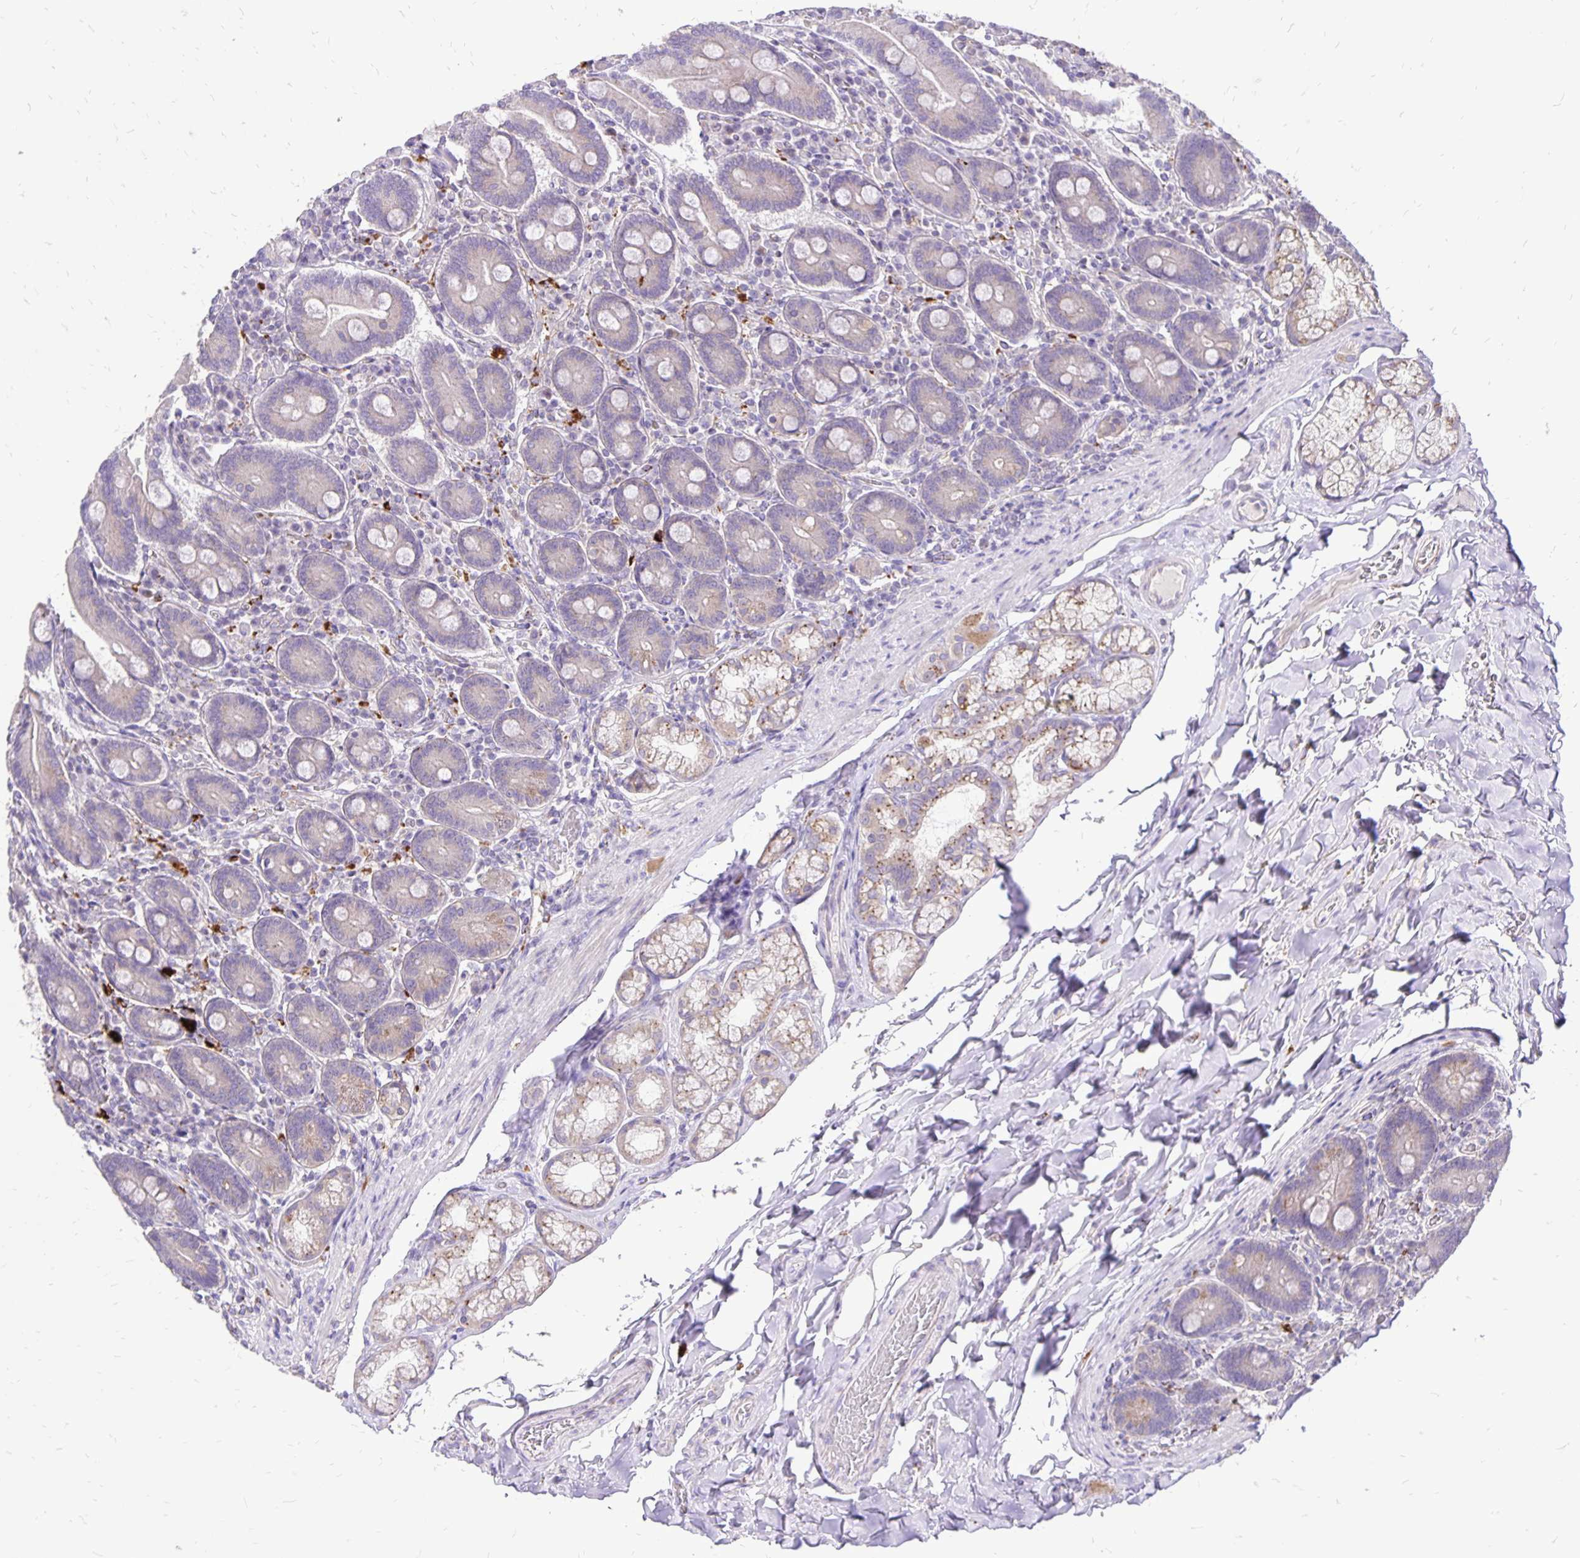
{"staining": {"intensity": "moderate", "quantity": "25%-75%", "location": "cytoplasmic/membranous"}, "tissue": "duodenum", "cell_type": "Glandular cells", "image_type": "normal", "snomed": [{"axis": "morphology", "description": "Normal tissue, NOS"}, {"axis": "topography", "description": "Duodenum"}], "caption": "Duodenum stained with a brown dye displays moderate cytoplasmic/membranous positive expression in approximately 25%-75% of glandular cells.", "gene": "EIF5A", "patient": {"sex": "female", "age": 62}}